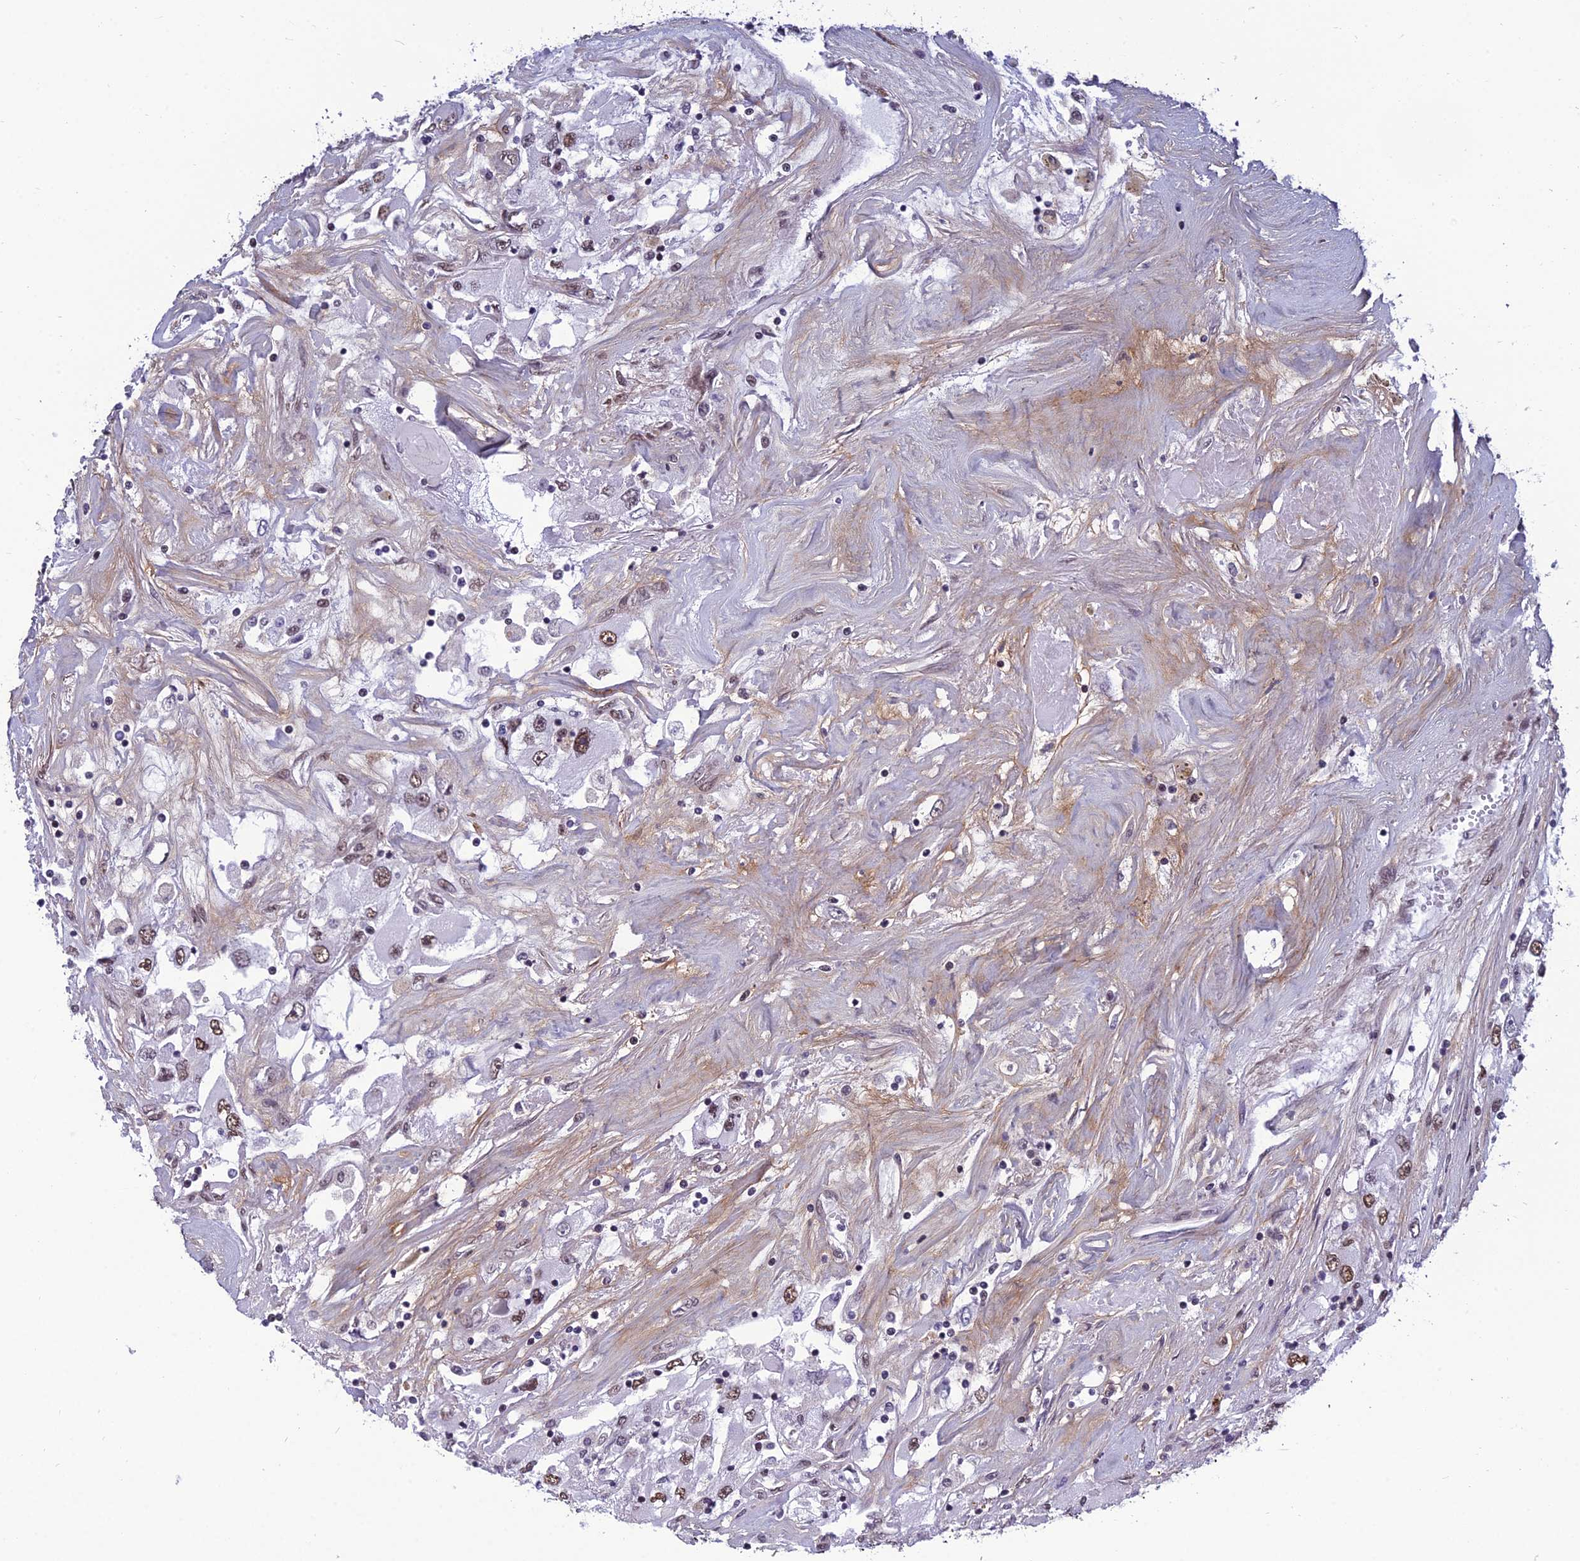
{"staining": {"intensity": "moderate", "quantity": ">75%", "location": "nuclear"}, "tissue": "renal cancer", "cell_type": "Tumor cells", "image_type": "cancer", "snomed": [{"axis": "morphology", "description": "Adenocarcinoma, NOS"}, {"axis": "topography", "description": "Kidney"}], "caption": "This histopathology image exhibits immunohistochemistry (IHC) staining of renal cancer (adenocarcinoma), with medium moderate nuclear expression in about >75% of tumor cells.", "gene": "RSRC1", "patient": {"sex": "female", "age": 52}}